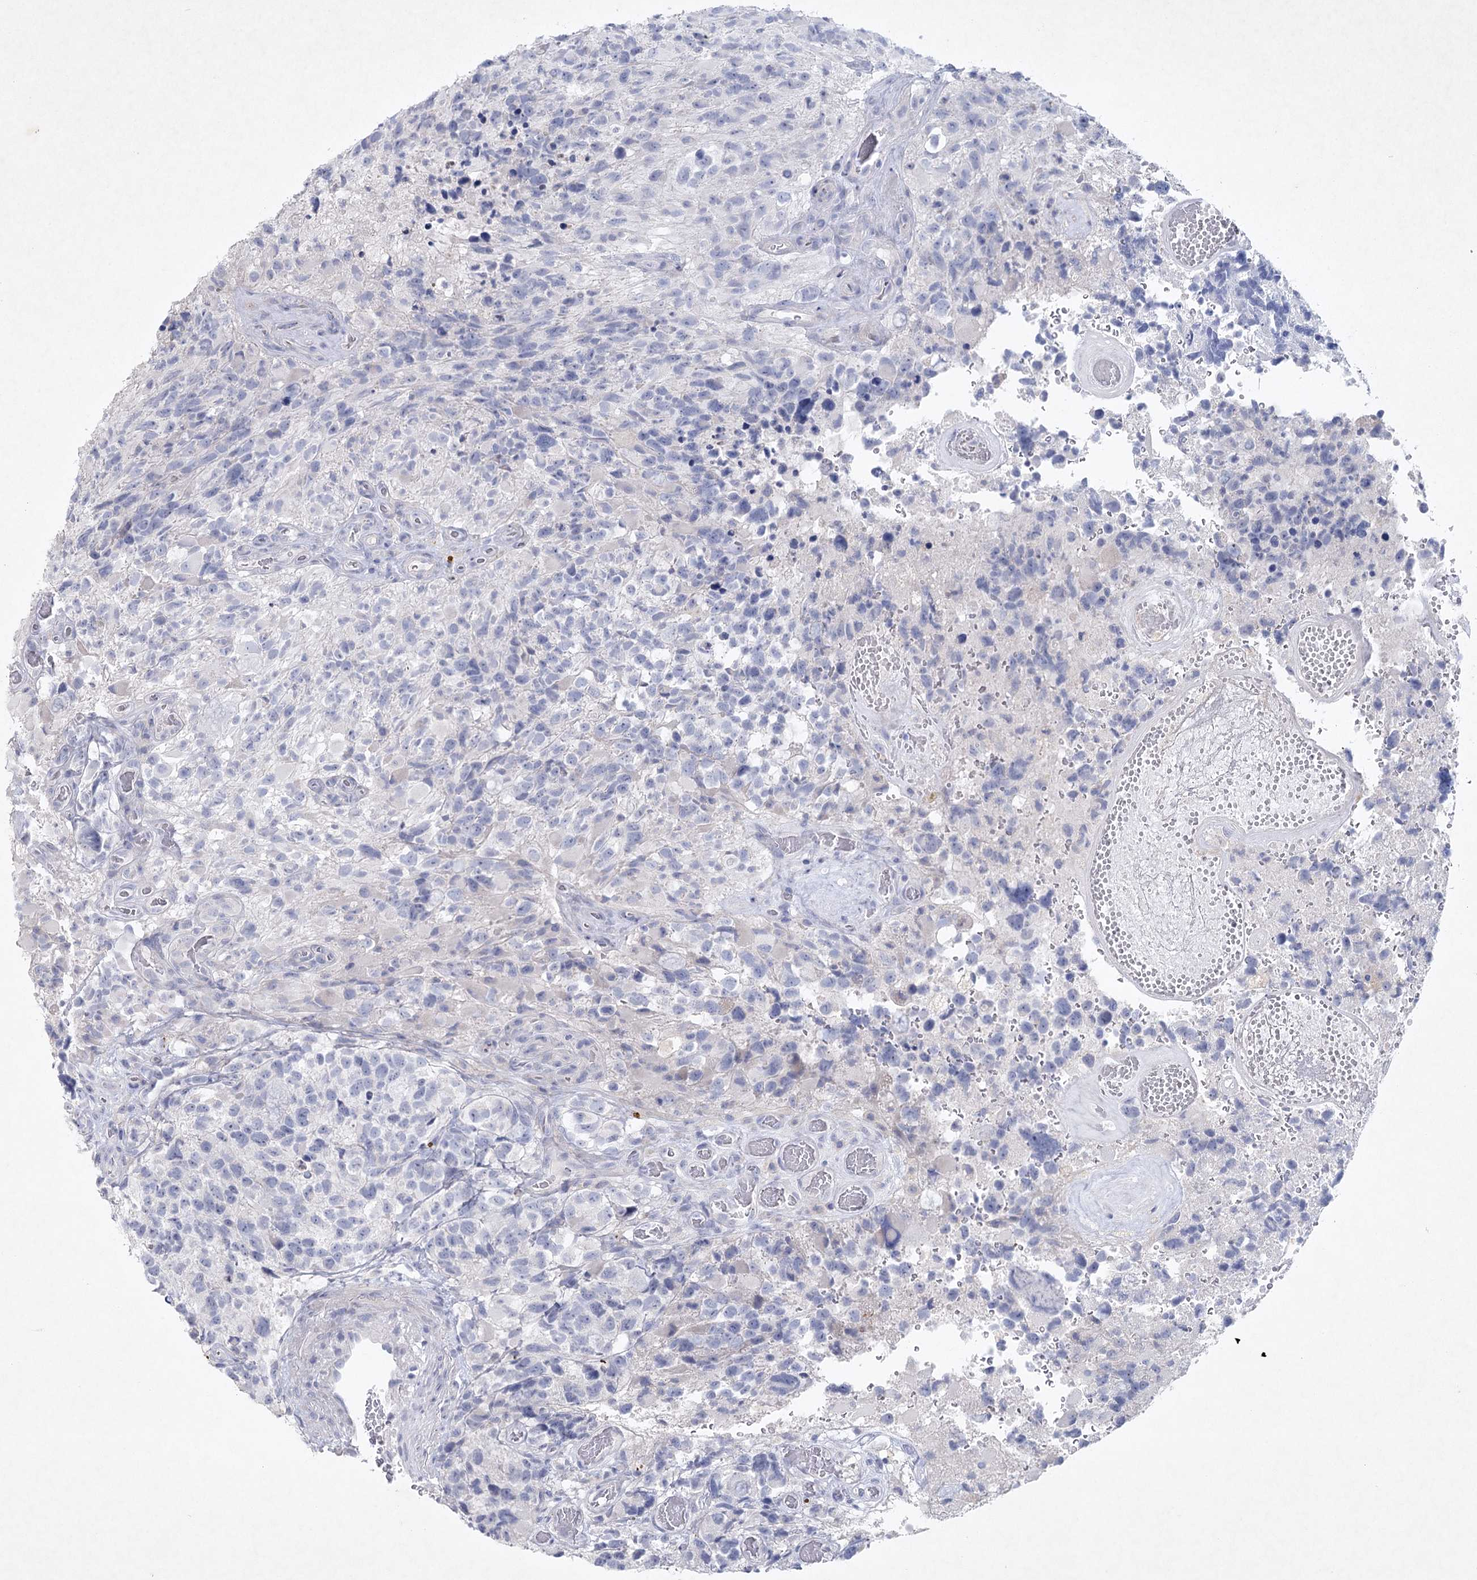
{"staining": {"intensity": "negative", "quantity": "none", "location": "none"}, "tissue": "glioma", "cell_type": "Tumor cells", "image_type": "cancer", "snomed": [{"axis": "morphology", "description": "Glioma, malignant, High grade"}, {"axis": "topography", "description": "Brain"}], "caption": "Immunohistochemistry image of neoplastic tissue: glioma stained with DAB shows no significant protein staining in tumor cells.", "gene": "MAP3K13", "patient": {"sex": "male", "age": 69}}